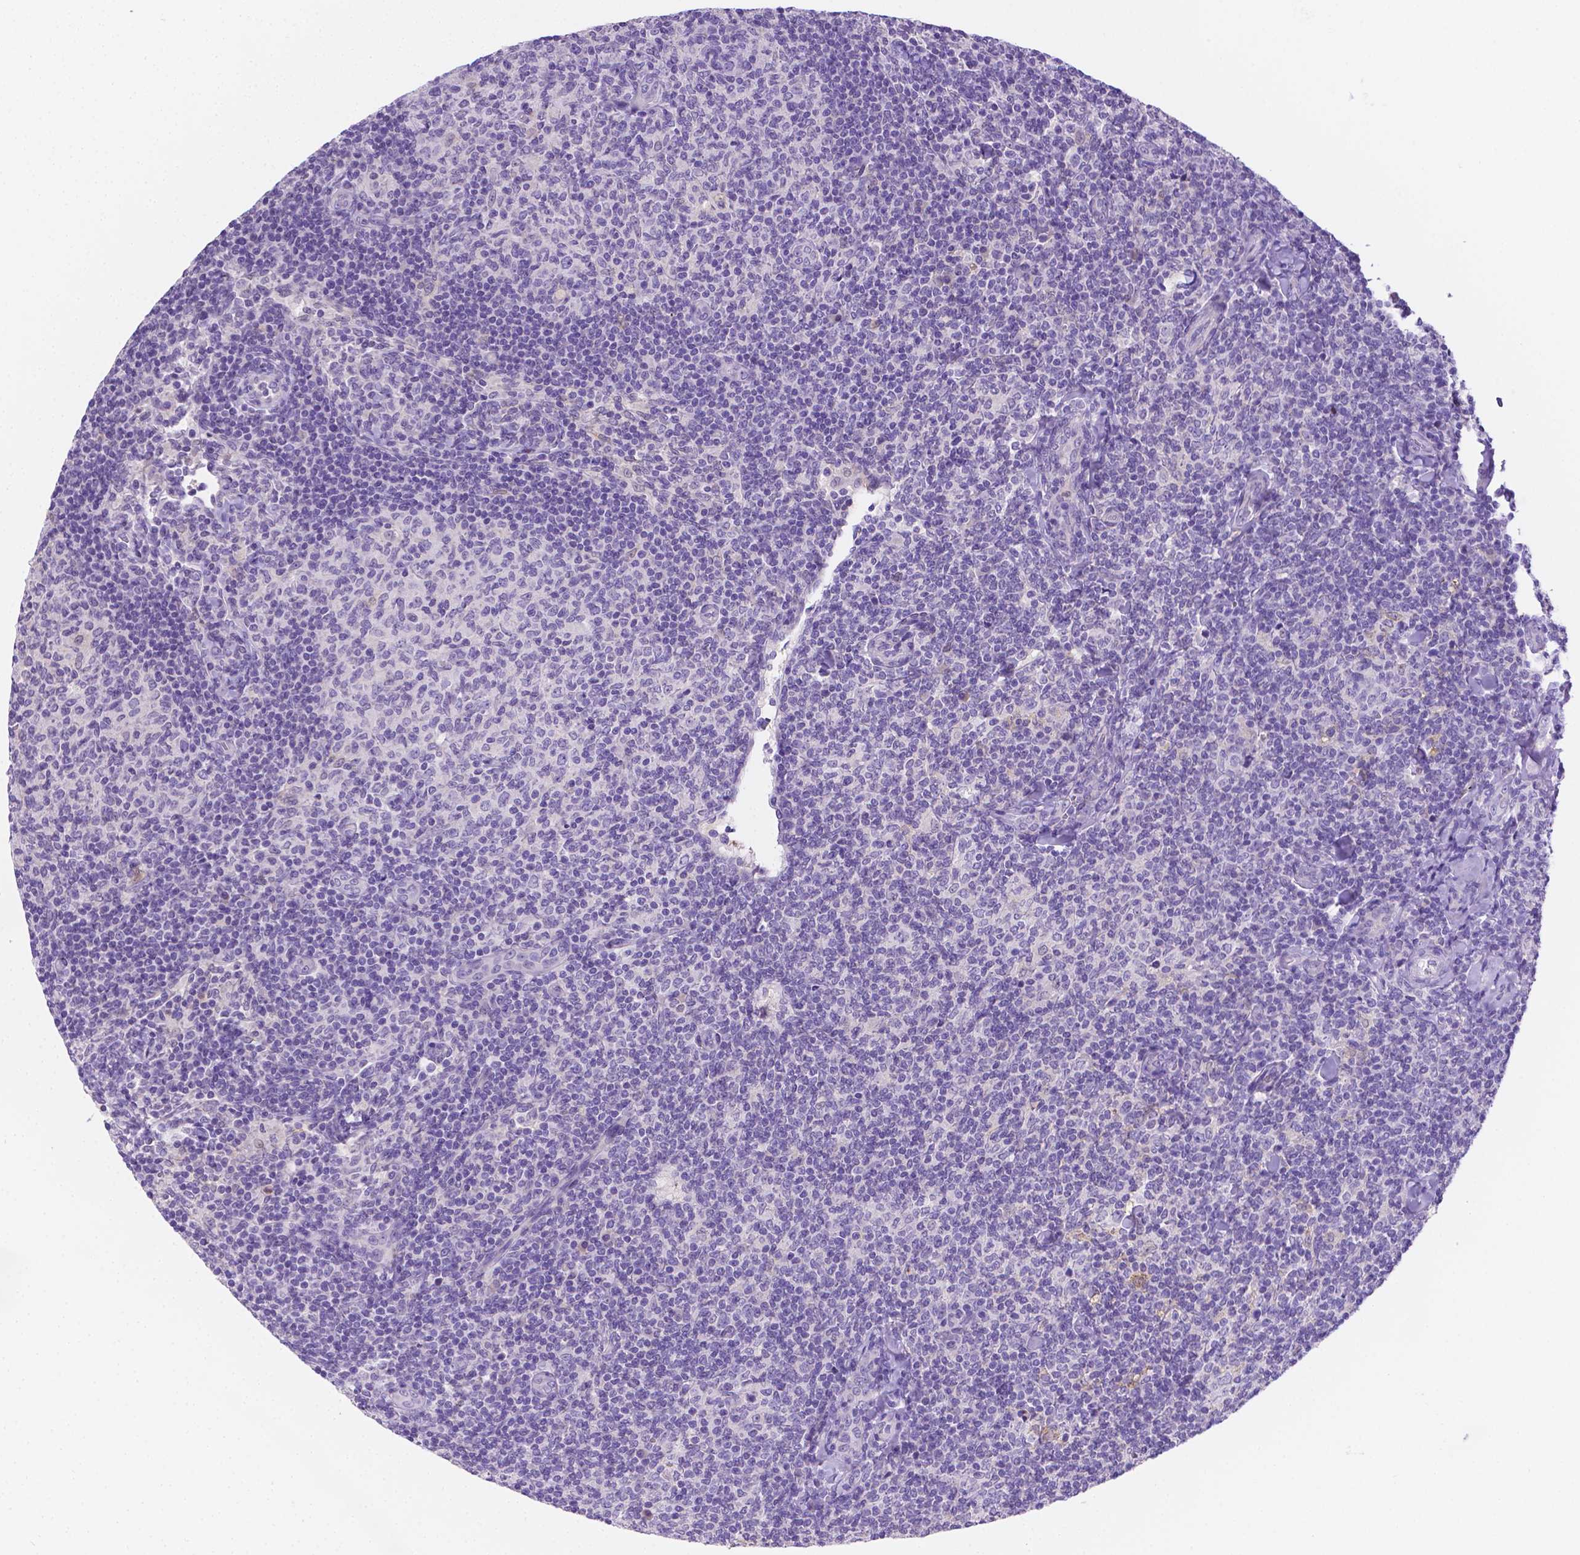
{"staining": {"intensity": "negative", "quantity": "none", "location": "none"}, "tissue": "lymphoma", "cell_type": "Tumor cells", "image_type": "cancer", "snomed": [{"axis": "morphology", "description": "Malignant lymphoma, non-Hodgkin's type, Low grade"}, {"axis": "topography", "description": "Lymph node"}], "caption": "Histopathology image shows no significant protein expression in tumor cells of malignant lymphoma, non-Hodgkin's type (low-grade).", "gene": "NXPH2", "patient": {"sex": "female", "age": 56}}